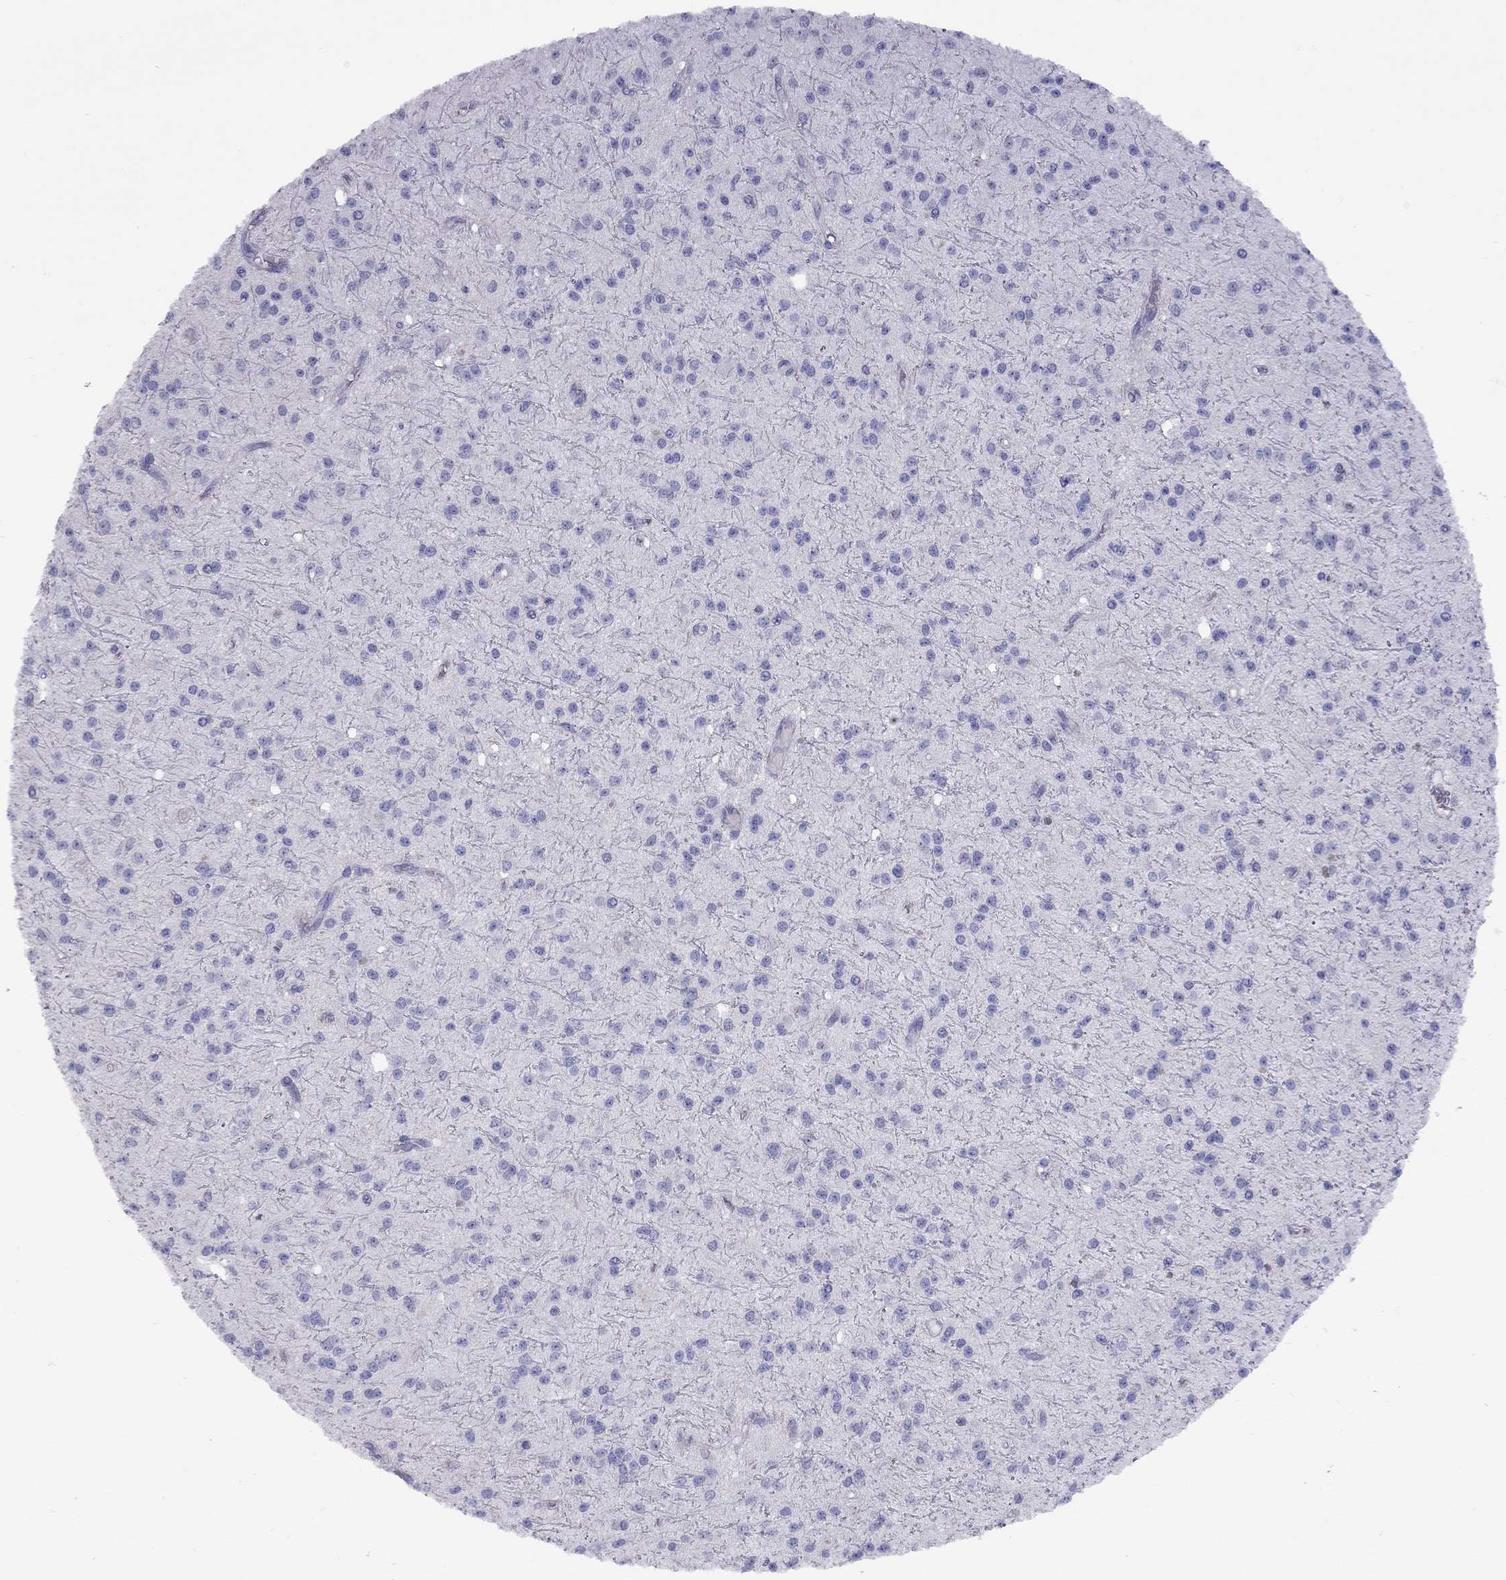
{"staining": {"intensity": "negative", "quantity": "none", "location": "none"}, "tissue": "glioma", "cell_type": "Tumor cells", "image_type": "cancer", "snomed": [{"axis": "morphology", "description": "Glioma, malignant, Low grade"}, {"axis": "topography", "description": "Brain"}], "caption": "IHC histopathology image of neoplastic tissue: human glioma stained with DAB (3,3'-diaminobenzidine) exhibits no significant protein positivity in tumor cells. The staining was performed using DAB to visualize the protein expression in brown, while the nuclei were stained in blue with hematoxylin (Magnification: 20x).", "gene": "CPNE4", "patient": {"sex": "male", "age": 27}}